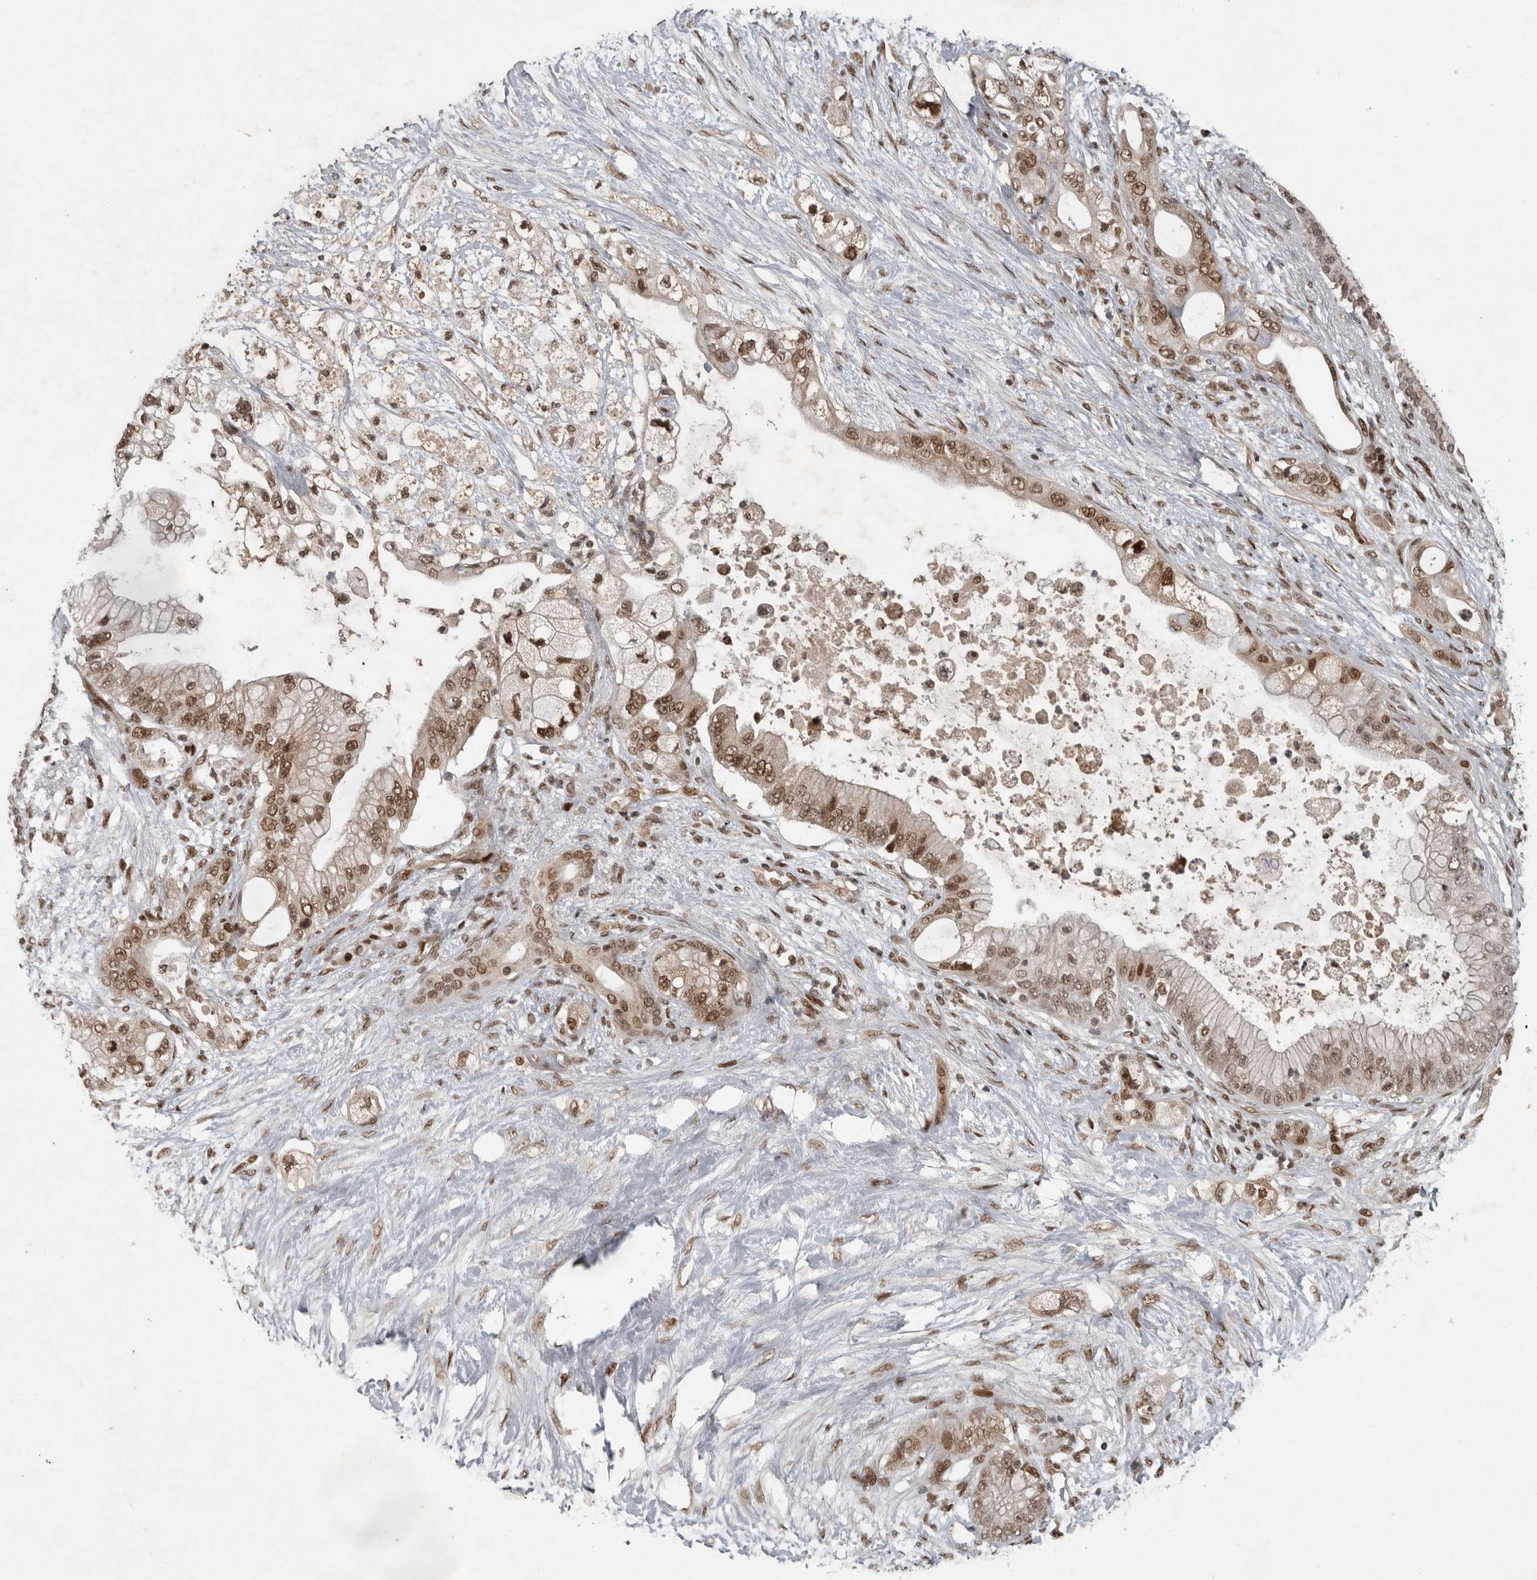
{"staining": {"intensity": "moderate", "quantity": ">75%", "location": "cytoplasmic/membranous,nuclear"}, "tissue": "pancreatic cancer", "cell_type": "Tumor cells", "image_type": "cancer", "snomed": [{"axis": "morphology", "description": "Adenocarcinoma, NOS"}, {"axis": "topography", "description": "Pancreas"}], "caption": "Pancreatic adenocarcinoma stained with DAB immunohistochemistry demonstrates medium levels of moderate cytoplasmic/membranous and nuclear expression in about >75% of tumor cells.", "gene": "CDC27", "patient": {"sex": "male", "age": 53}}